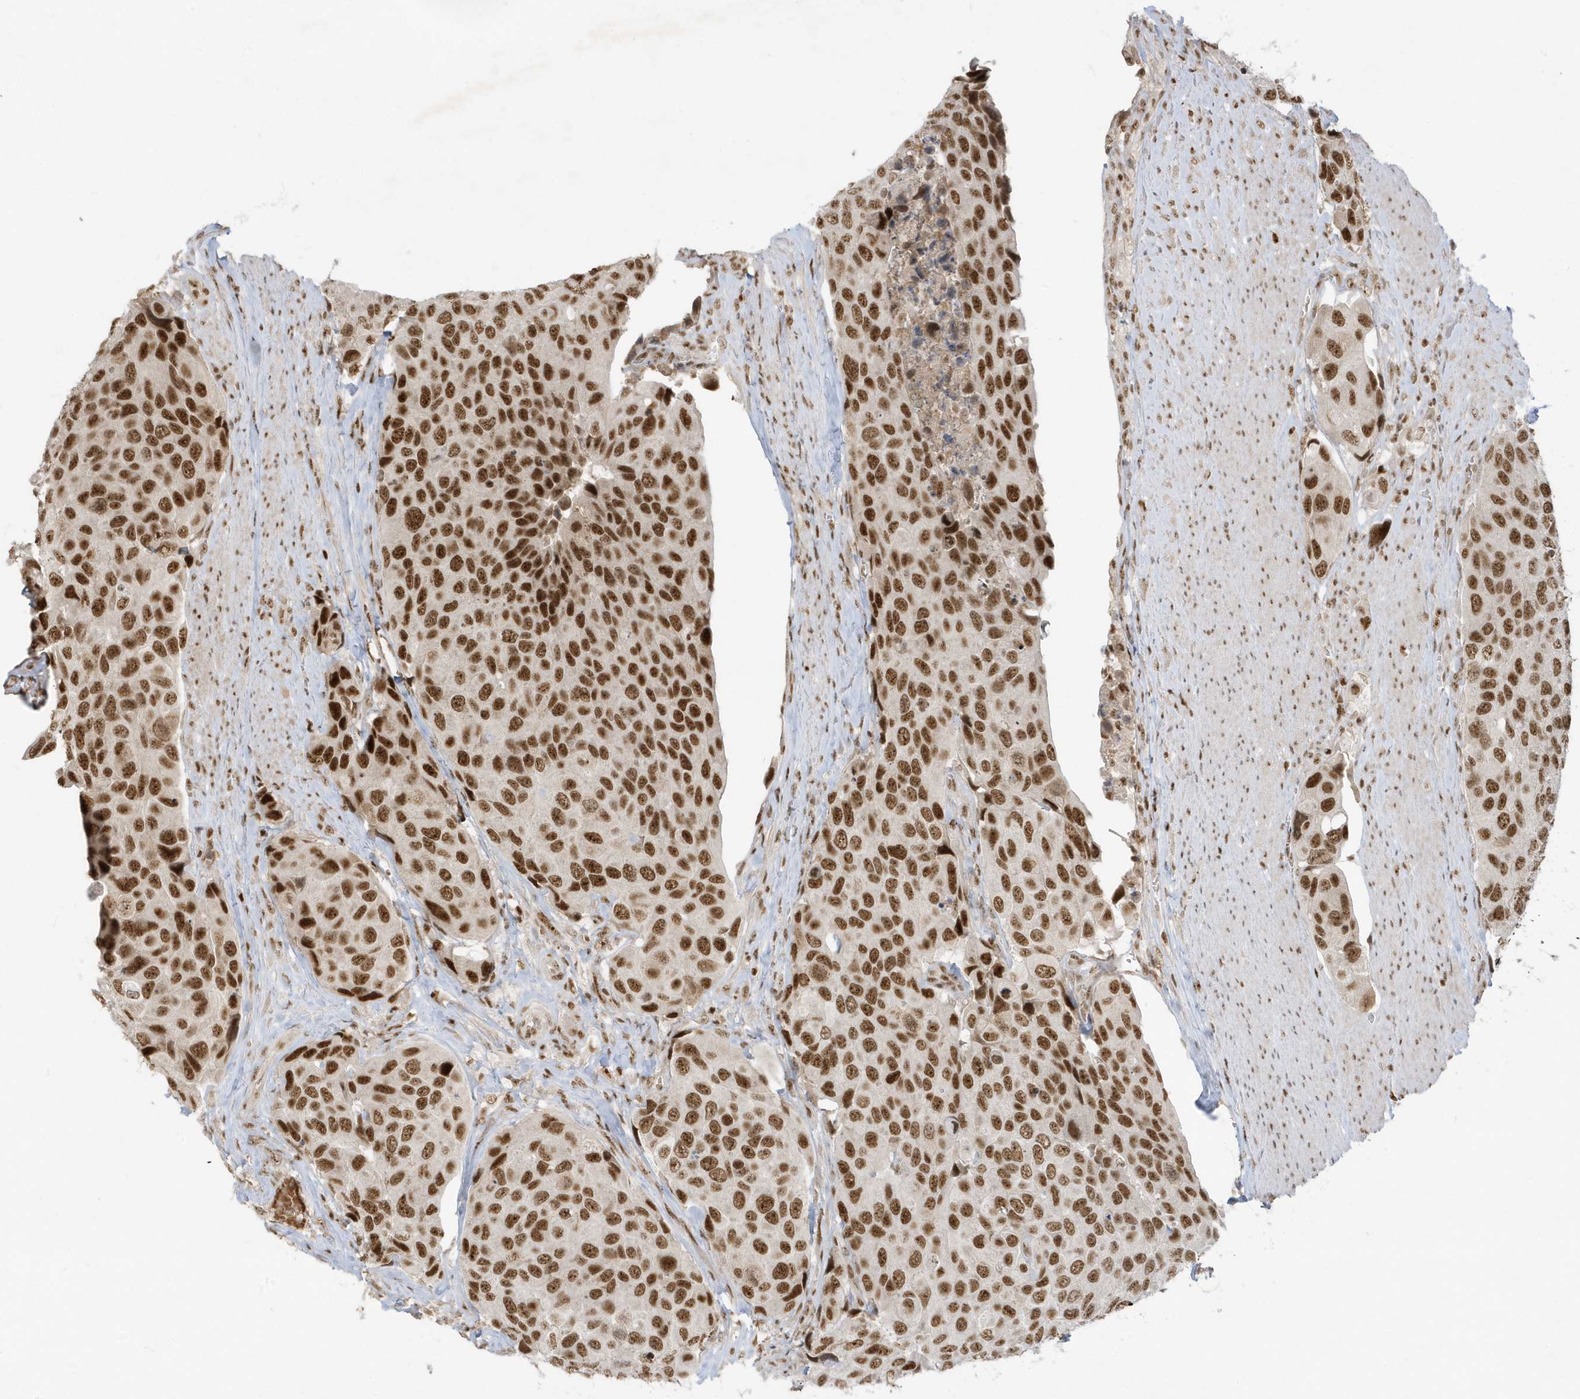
{"staining": {"intensity": "strong", "quantity": ">75%", "location": "nuclear"}, "tissue": "urothelial cancer", "cell_type": "Tumor cells", "image_type": "cancer", "snomed": [{"axis": "morphology", "description": "Urothelial carcinoma, High grade"}, {"axis": "topography", "description": "Urinary bladder"}], "caption": "IHC (DAB (3,3'-diaminobenzidine)) staining of human urothelial cancer exhibits strong nuclear protein expression in approximately >75% of tumor cells. (Stains: DAB in brown, nuclei in blue, Microscopy: brightfield microscopy at high magnification).", "gene": "PPIL2", "patient": {"sex": "male", "age": 74}}